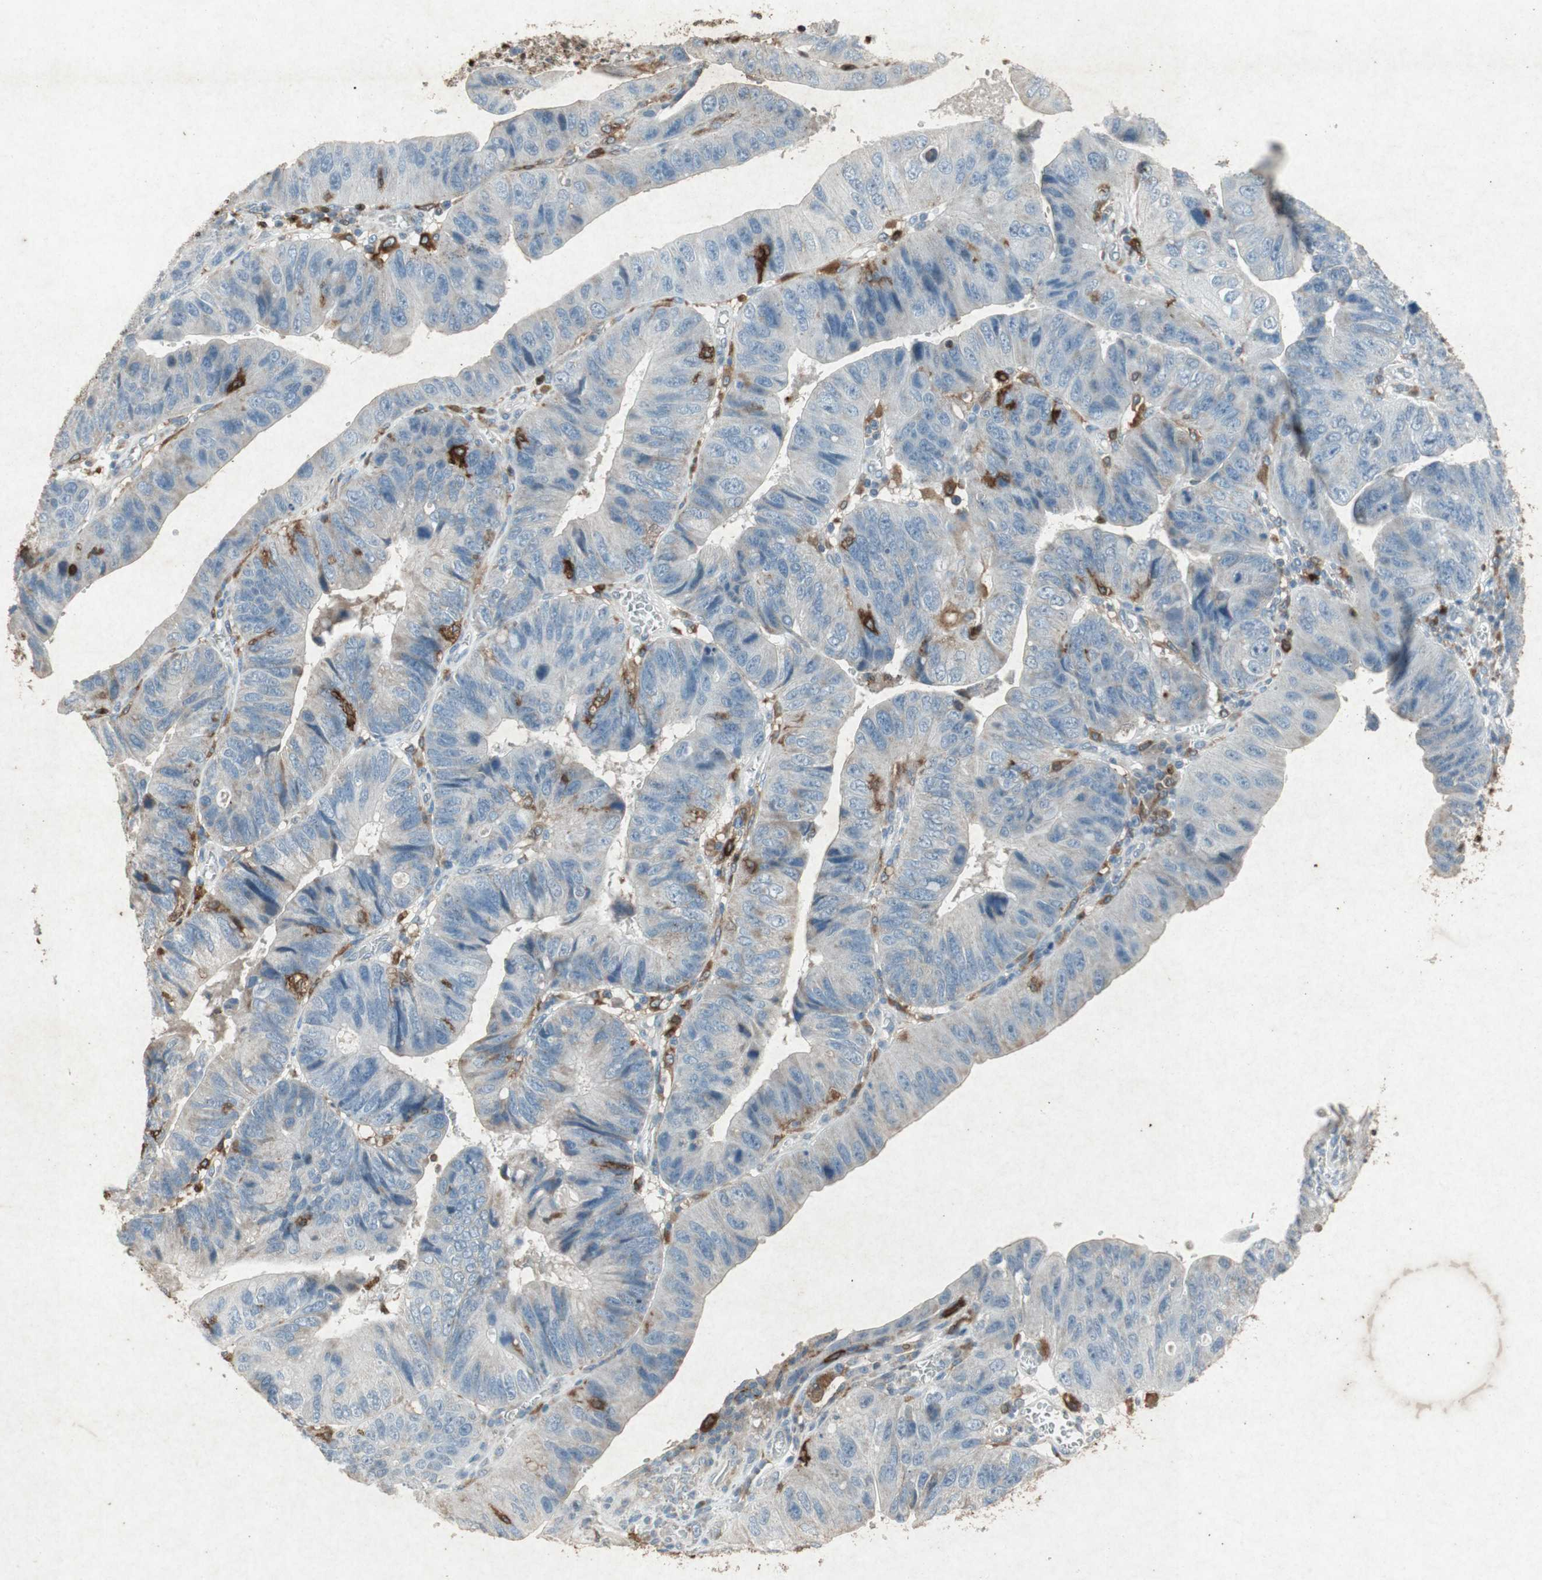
{"staining": {"intensity": "negative", "quantity": "none", "location": "none"}, "tissue": "stomach cancer", "cell_type": "Tumor cells", "image_type": "cancer", "snomed": [{"axis": "morphology", "description": "Adenocarcinoma, NOS"}, {"axis": "topography", "description": "Stomach"}], "caption": "The image reveals no significant positivity in tumor cells of adenocarcinoma (stomach).", "gene": "TYROBP", "patient": {"sex": "male", "age": 59}}